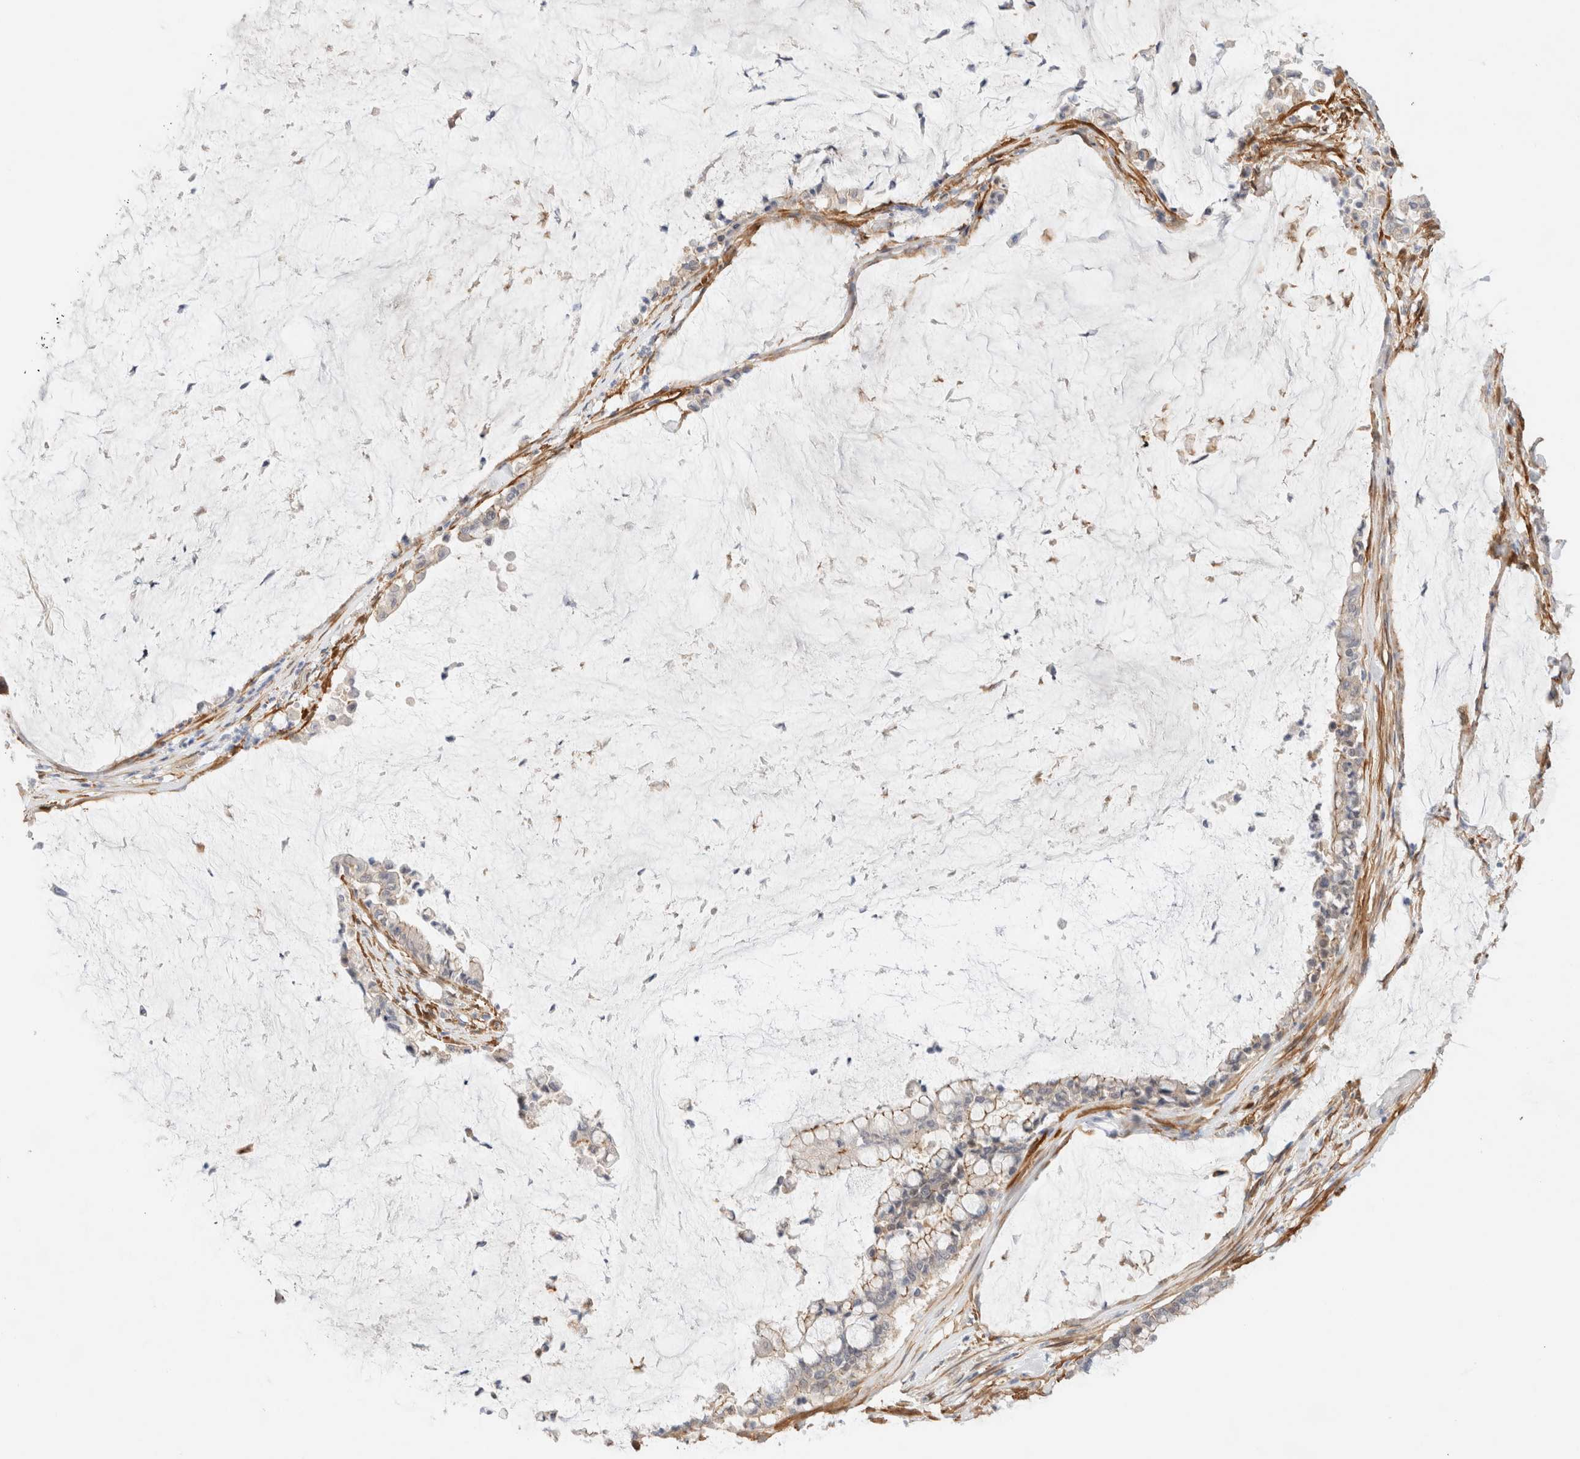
{"staining": {"intensity": "weak", "quantity": "25%-75%", "location": "cytoplasmic/membranous"}, "tissue": "pancreatic cancer", "cell_type": "Tumor cells", "image_type": "cancer", "snomed": [{"axis": "morphology", "description": "Adenocarcinoma, NOS"}, {"axis": "topography", "description": "Pancreas"}], "caption": "Immunohistochemistry (IHC) photomicrograph of neoplastic tissue: human pancreatic cancer stained using immunohistochemistry (IHC) shows low levels of weak protein expression localized specifically in the cytoplasmic/membranous of tumor cells, appearing as a cytoplasmic/membranous brown color.", "gene": "LMCD1", "patient": {"sex": "male", "age": 41}}